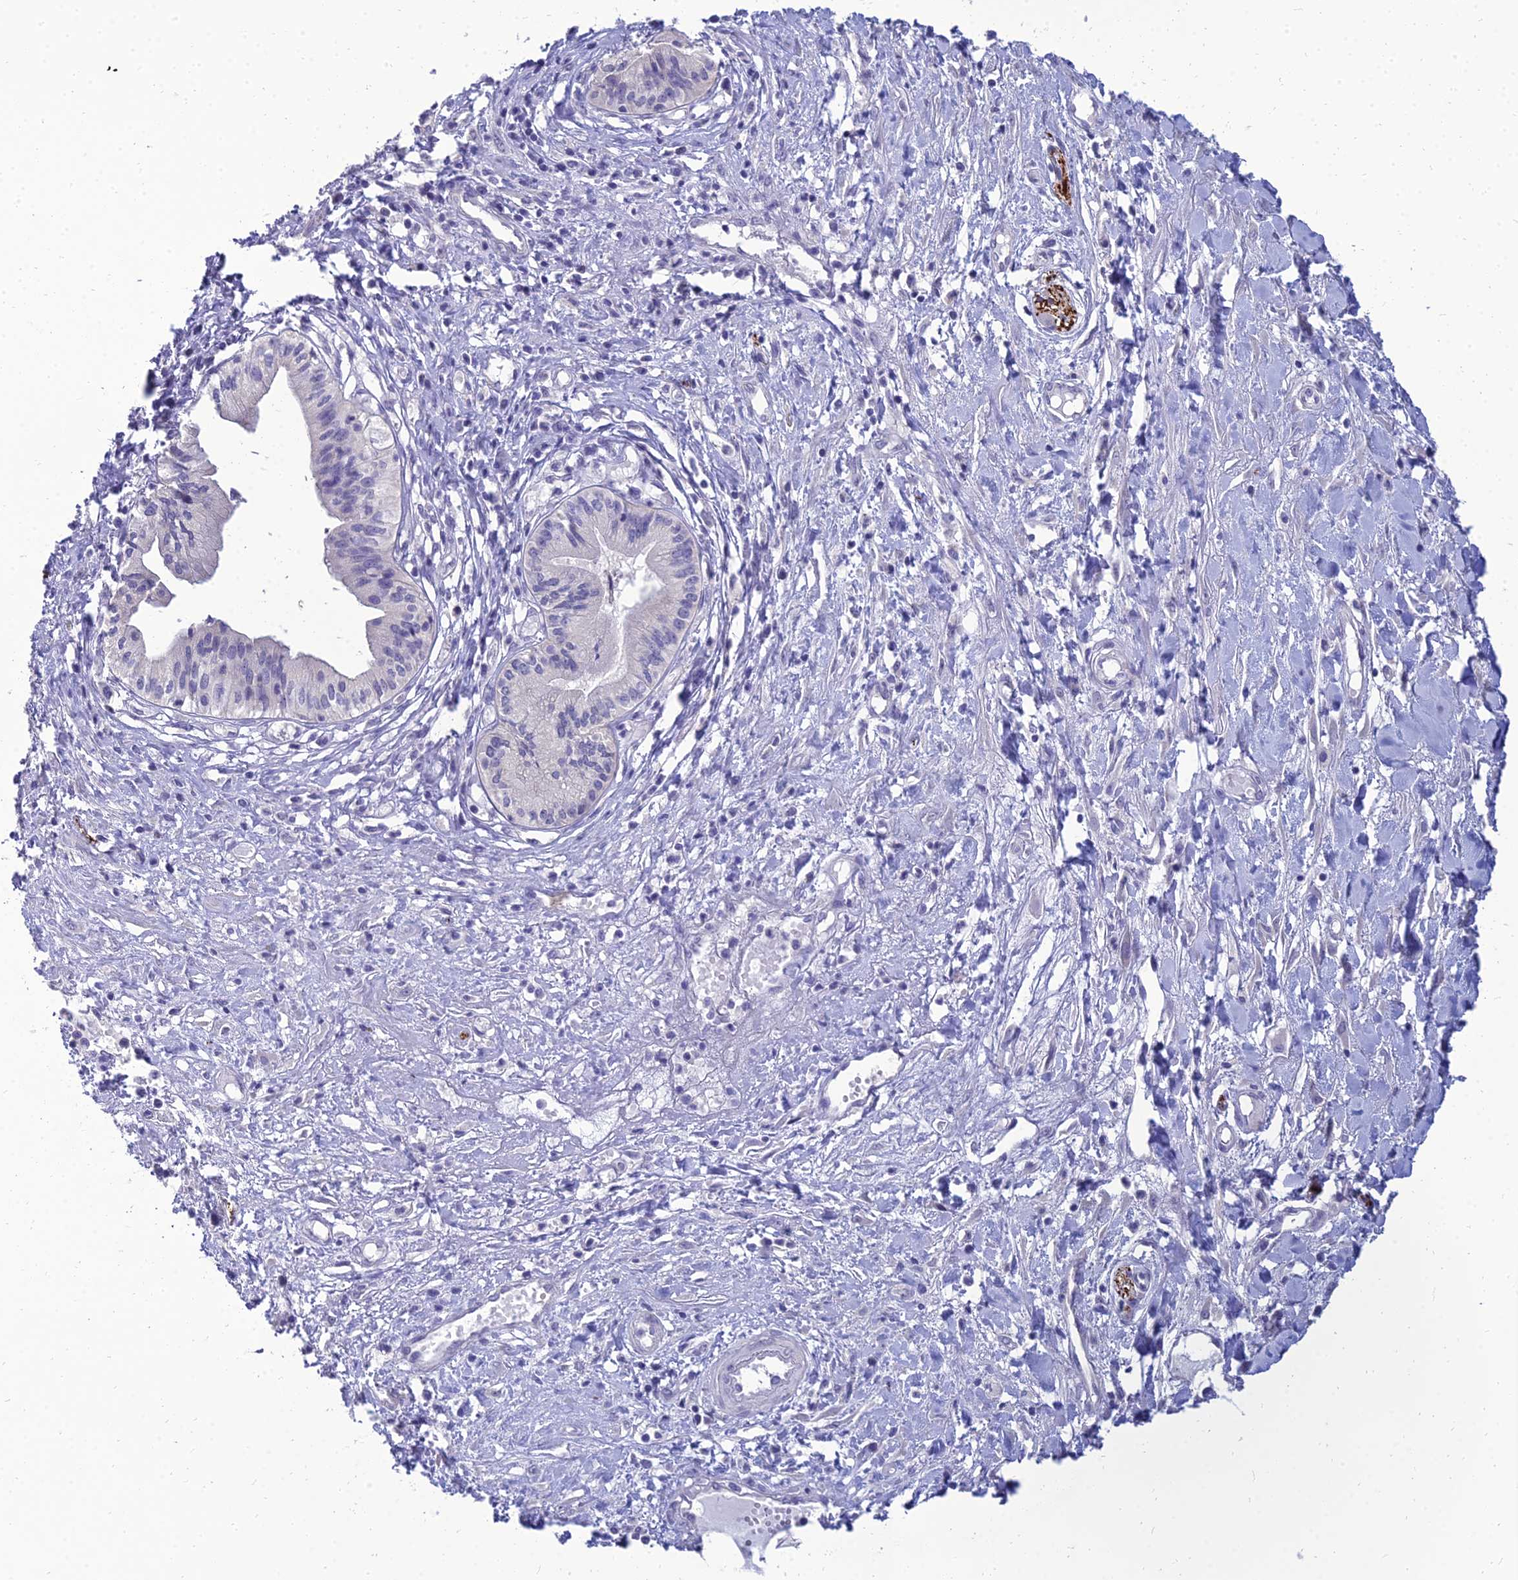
{"staining": {"intensity": "negative", "quantity": "none", "location": "none"}, "tissue": "pancreatic cancer", "cell_type": "Tumor cells", "image_type": "cancer", "snomed": [{"axis": "morphology", "description": "Adenocarcinoma, NOS"}, {"axis": "topography", "description": "Pancreas"}], "caption": "The immunohistochemistry histopathology image has no significant staining in tumor cells of pancreatic cancer (adenocarcinoma) tissue.", "gene": "NPY", "patient": {"sex": "female", "age": 50}}